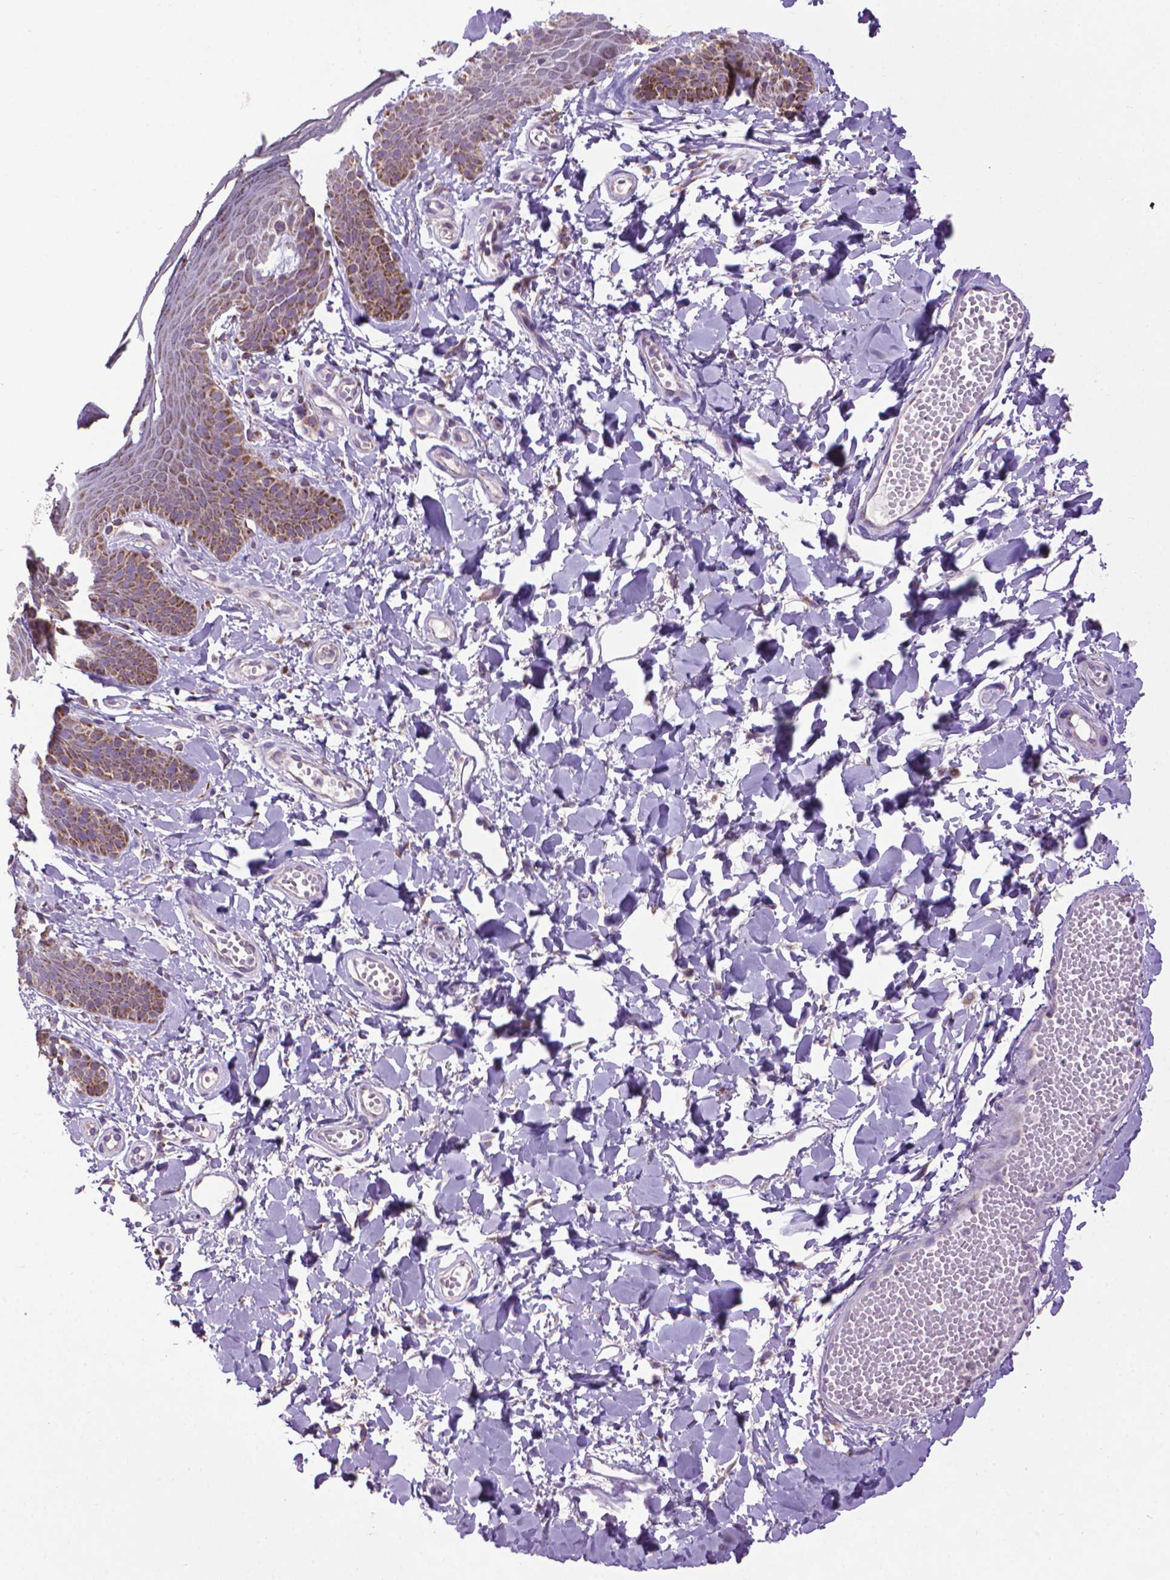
{"staining": {"intensity": "strong", "quantity": "25%-75%", "location": "cytoplasmic/membranous"}, "tissue": "skin", "cell_type": "Epidermal cells", "image_type": "normal", "snomed": [{"axis": "morphology", "description": "Normal tissue, NOS"}, {"axis": "topography", "description": "Anal"}], "caption": "Skin stained for a protein (brown) shows strong cytoplasmic/membranous positive expression in about 25%-75% of epidermal cells.", "gene": "VDAC1", "patient": {"sex": "male", "age": 53}}